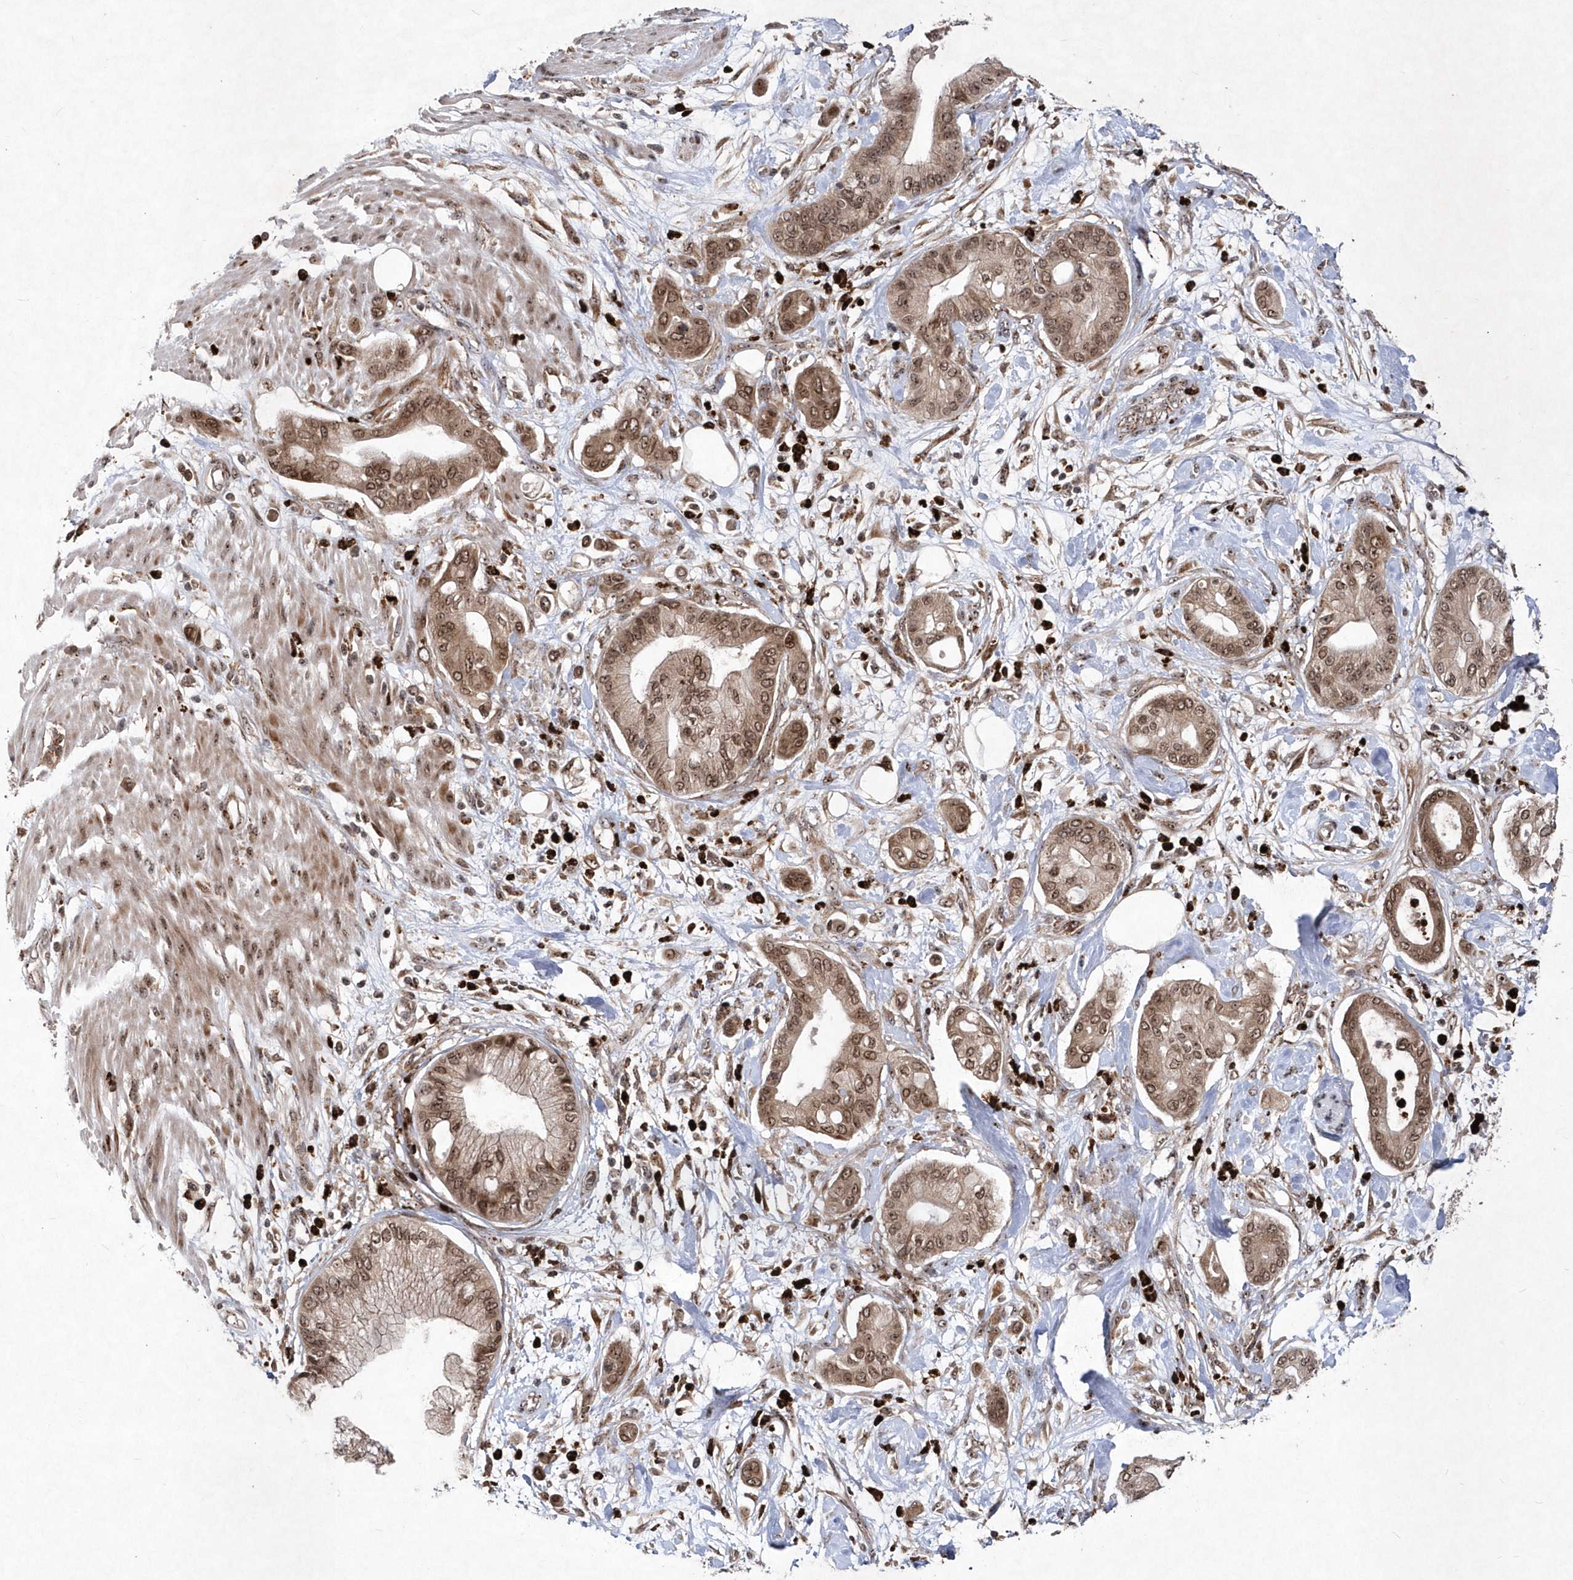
{"staining": {"intensity": "moderate", "quantity": ">75%", "location": "cytoplasmic/membranous,nuclear"}, "tissue": "pancreatic cancer", "cell_type": "Tumor cells", "image_type": "cancer", "snomed": [{"axis": "morphology", "description": "Adenocarcinoma, NOS"}, {"axis": "morphology", "description": "Adenocarcinoma, metastatic, NOS"}, {"axis": "topography", "description": "Lymph node"}, {"axis": "topography", "description": "Pancreas"}, {"axis": "topography", "description": "Duodenum"}], "caption": "This photomicrograph demonstrates immunohistochemistry staining of human metastatic adenocarcinoma (pancreatic), with medium moderate cytoplasmic/membranous and nuclear expression in approximately >75% of tumor cells.", "gene": "SOWAHB", "patient": {"sex": "female", "age": 64}}